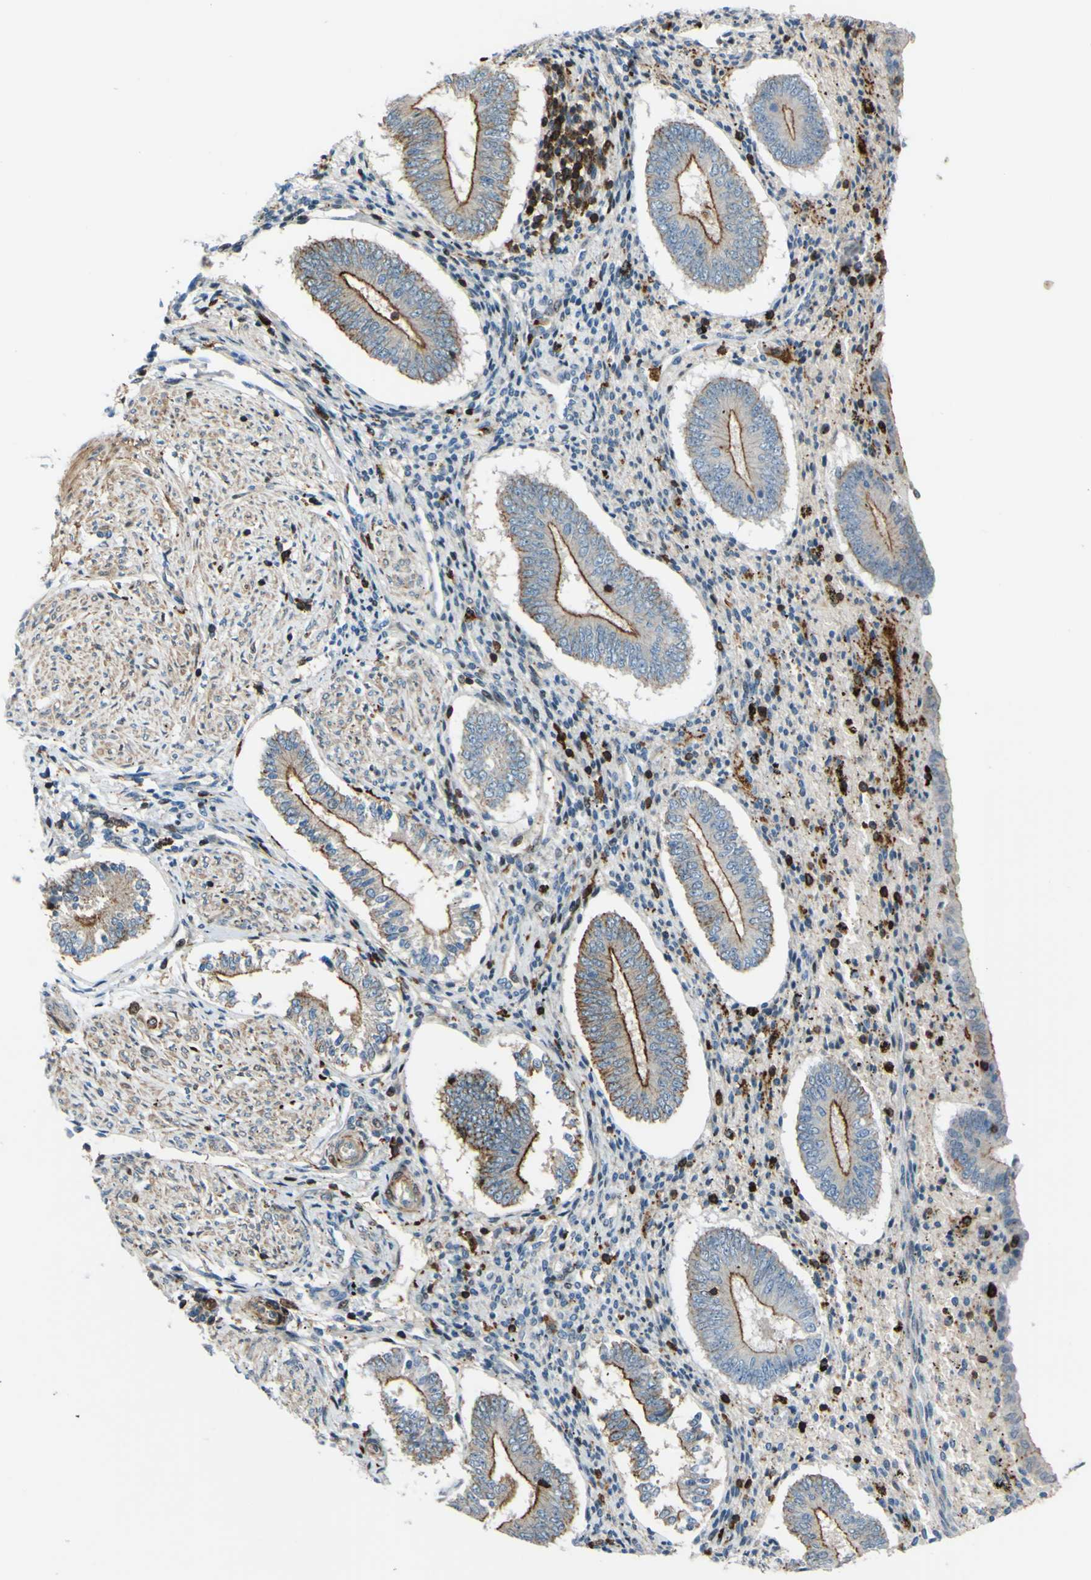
{"staining": {"intensity": "weak", "quantity": "<25%", "location": "cytoplasmic/membranous"}, "tissue": "endometrium", "cell_type": "Cells in endometrial stroma", "image_type": "normal", "snomed": [{"axis": "morphology", "description": "Normal tissue, NOS"}, {"axis": "topography", "description": "Endometrium"}], "caption": "IHC of normal endometrium demonstrates no staining in cells in endometrial stroma. (DAB IHC visualized using brightfield microscopy, high magnification).", "gene": "PCDHB5", "patient": {"sex": "female", "age": 42}}